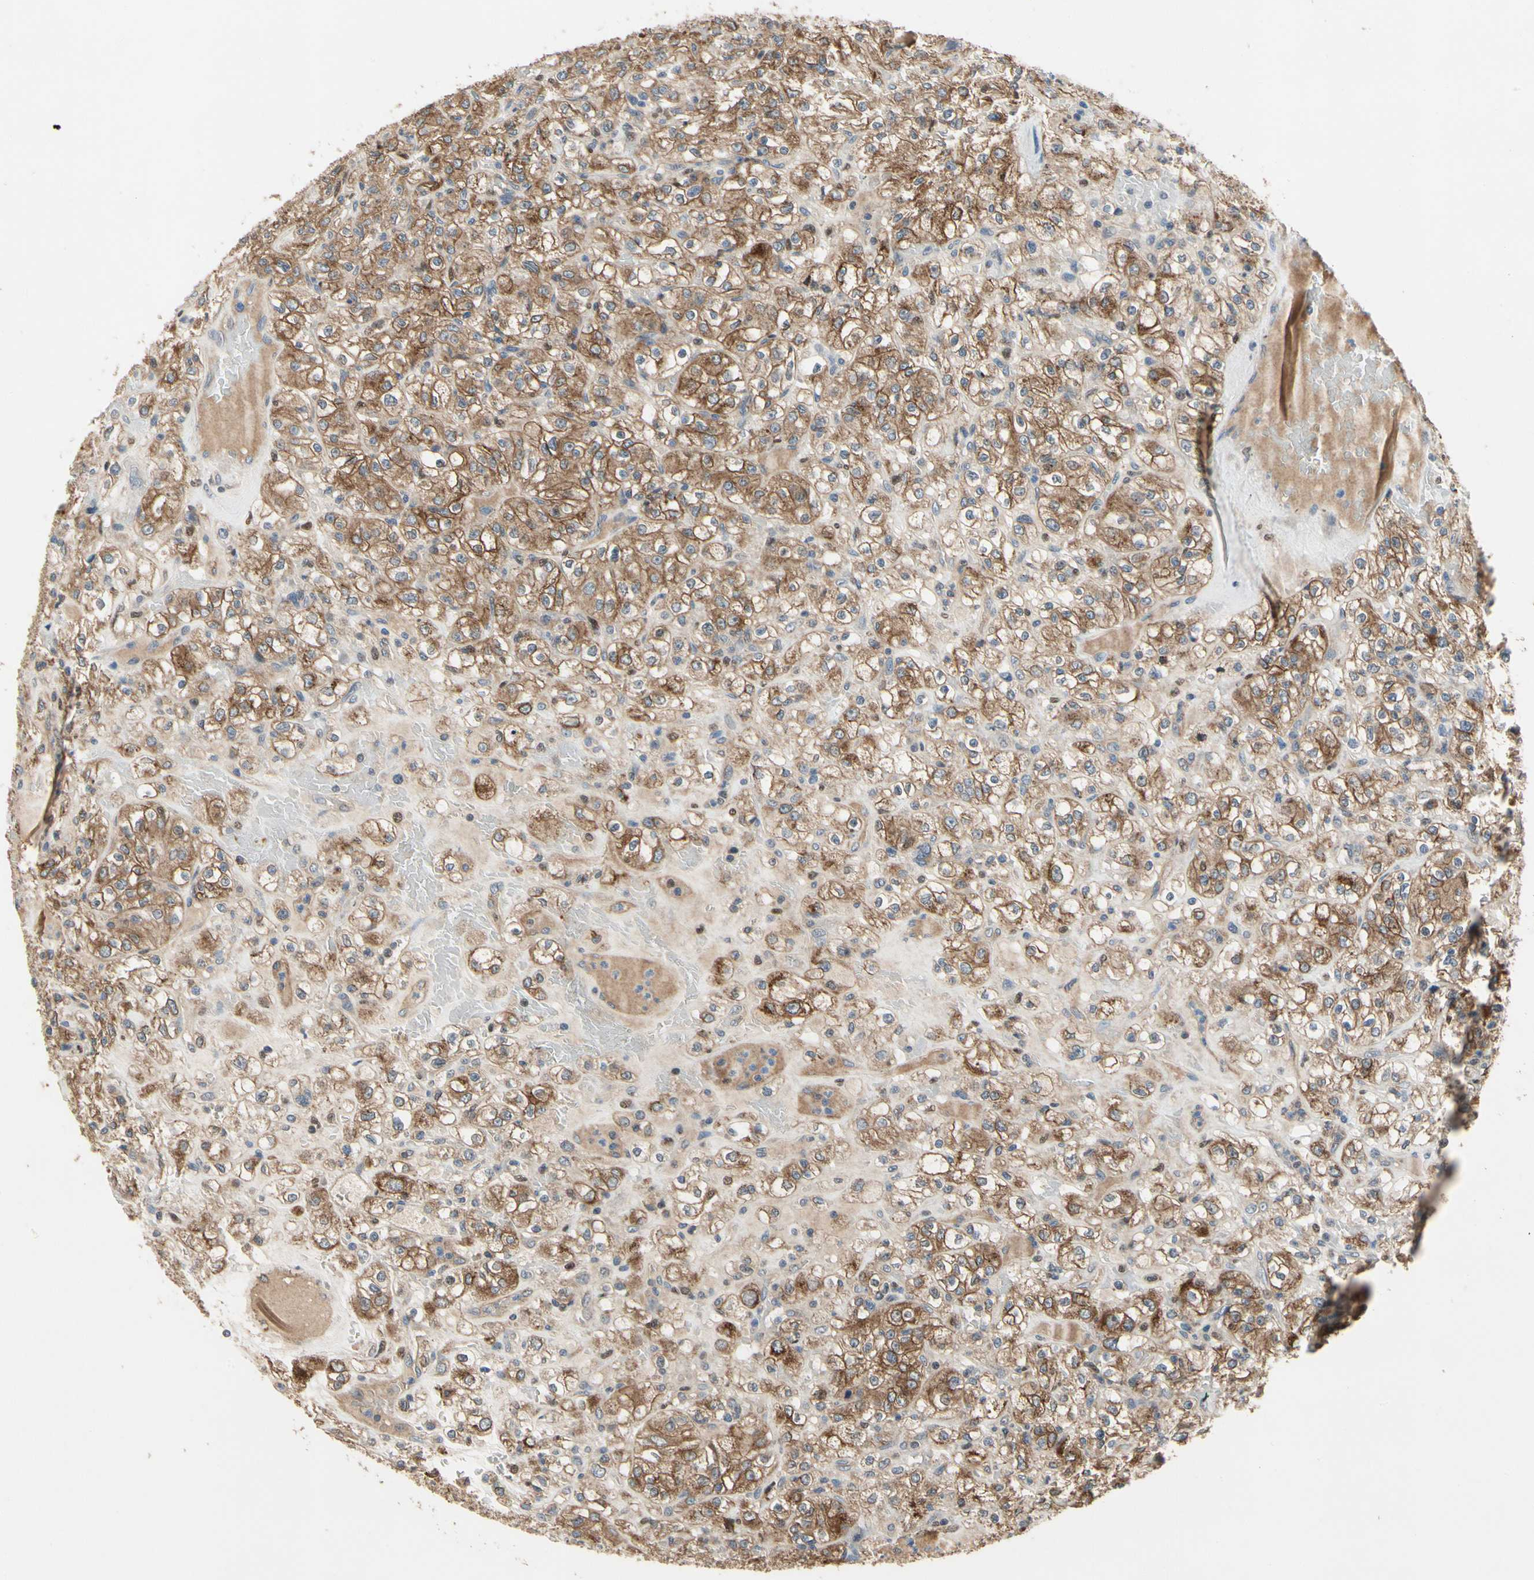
{"staining": {"intensity": "moderate", "quantity": ">75%", "location": "cytoplasmic/membranous"}, "tissue": "renal cancer", "cell_type": "Tumor cells", "image_type": "cancer", "snomed": [{"axis": "morphology", "description": "Normal tissue, NOS"}, {"axis": "morphology", "description": "Adenocarcinoma, NOS"}, {"axis": "topography", "description": "Kidney"}], "caption": "Immunohistochemistry (IHC) of human renal adenocarcinoma shows medium levels of moderate cytoplasmic/membranous positivity in approximately >75% of tumor cells. (brown staining indicates protein expression, while blue staining denotes nuclei).", "gene": "CGREF1", "patient": {"sex": "female", "age": 72}}